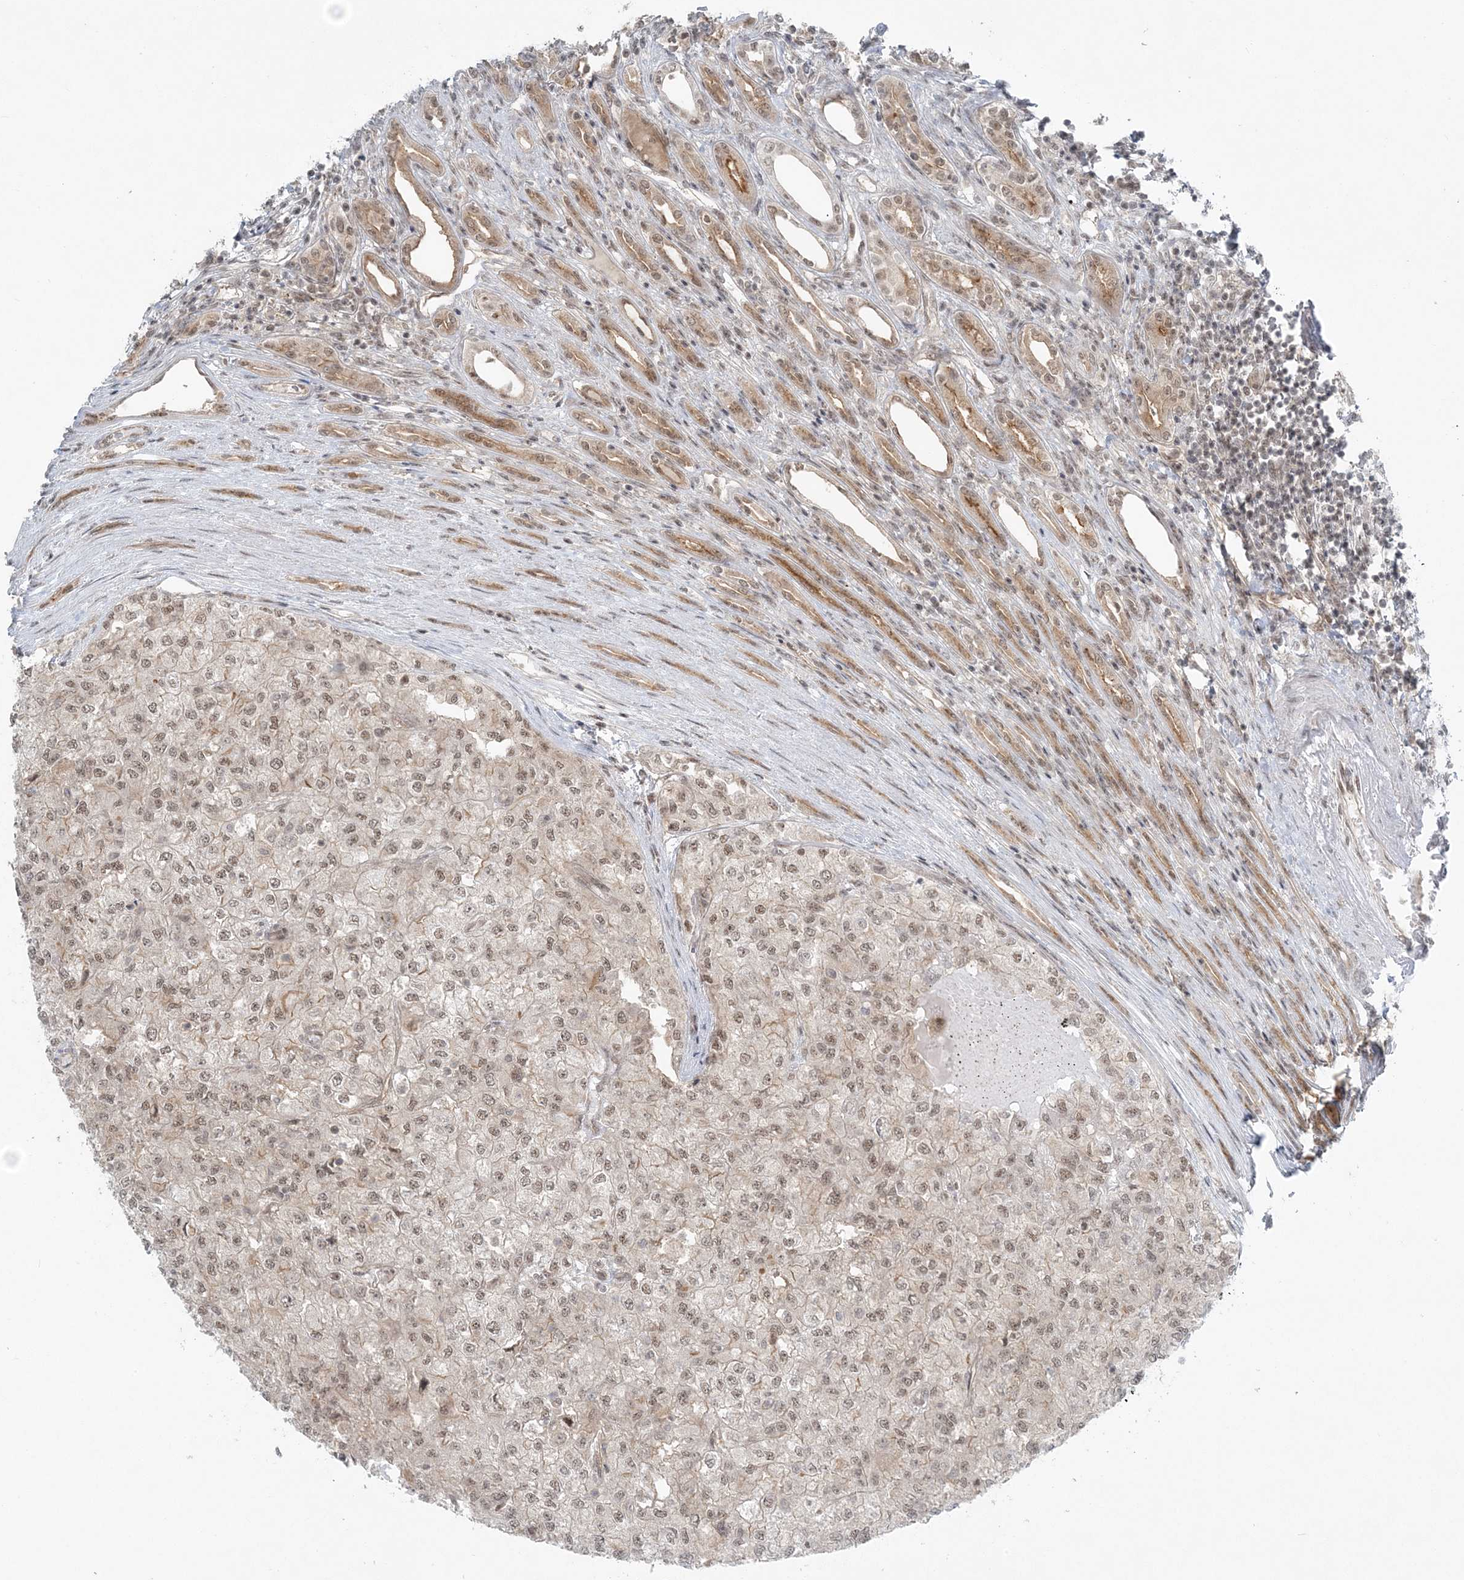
{"staining": {"intensity": "weak", "quantity": ">75%", "location": "nuclear"}, "tissue": "renal cancer", "cell_type": "Tumor cells", "image_type": "cancer", "snomed": [{"axis": "morphology", "description": "Adenocarcinoma, NOS"}, {"axis": "topography", "description": "Kidney"}], "caption": "Renal cancer (adenocarcinoma) stained with DAB (3,3'-diaminobenzidine) IHC shows low levels of weak nuclear expression in about >75% of tumor cells.", "gene": "ATP11A", "patient": {"sex": "female", "age": 54}}